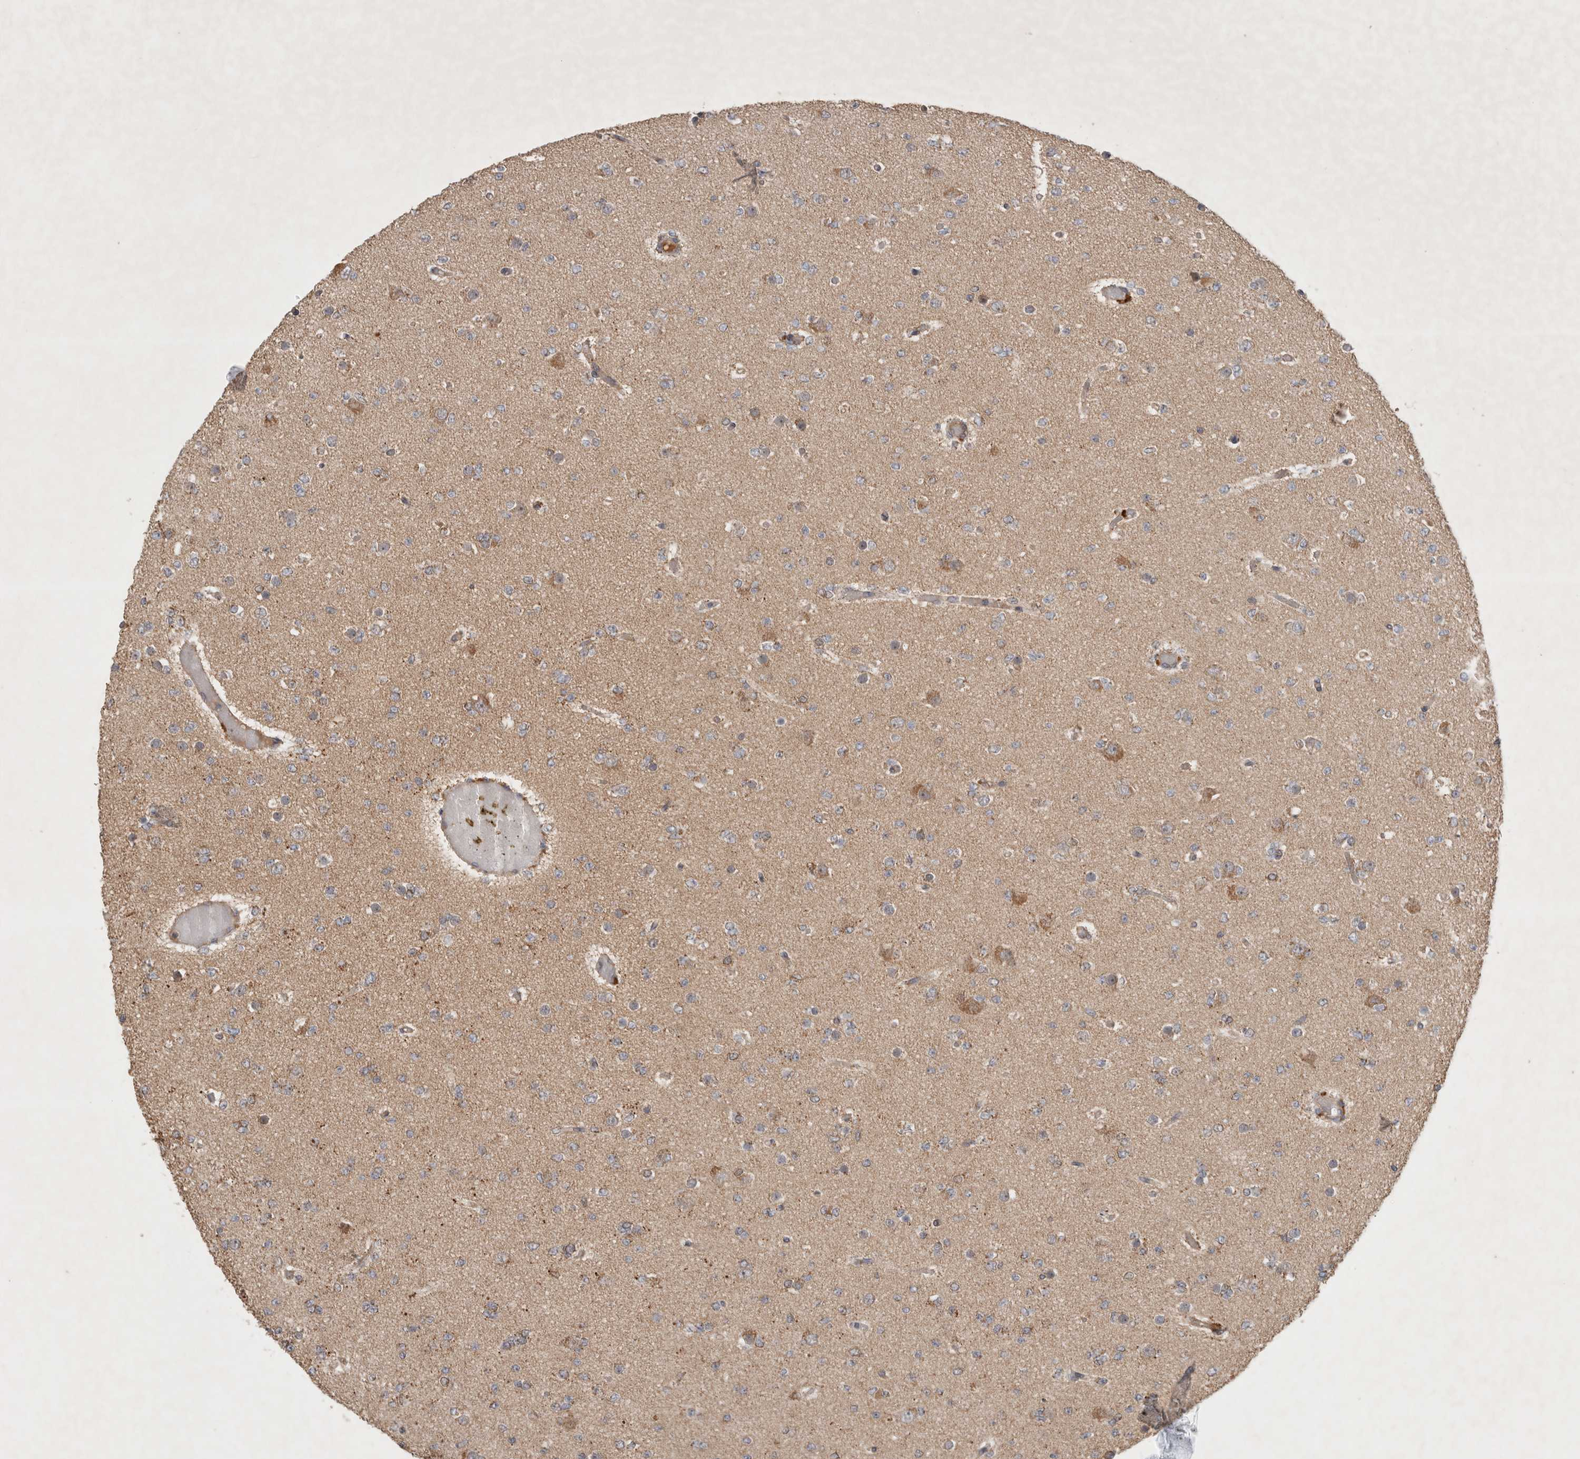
{"staining": {"intensity": "moderate", "quantity": "<25%", "location": "cytoplasmic/membranous"}, "tissue": "glioma", "cell_type": "Tumor cells", "image_type": "cancer", "snomed": [{"axis": "morphology", "description": "Glioma, malignant, Low grade"}, {"axis": "topography", "description": "Brain"}], "caption": "A micrograph showing moderate cytoplasmic/membranous positivity in about <25% of tumor cells in glioma, as visualized by brown immunohistochemical staining.", "gene": "SERAC1", "patient": {"sex": "female", "age": 22}}